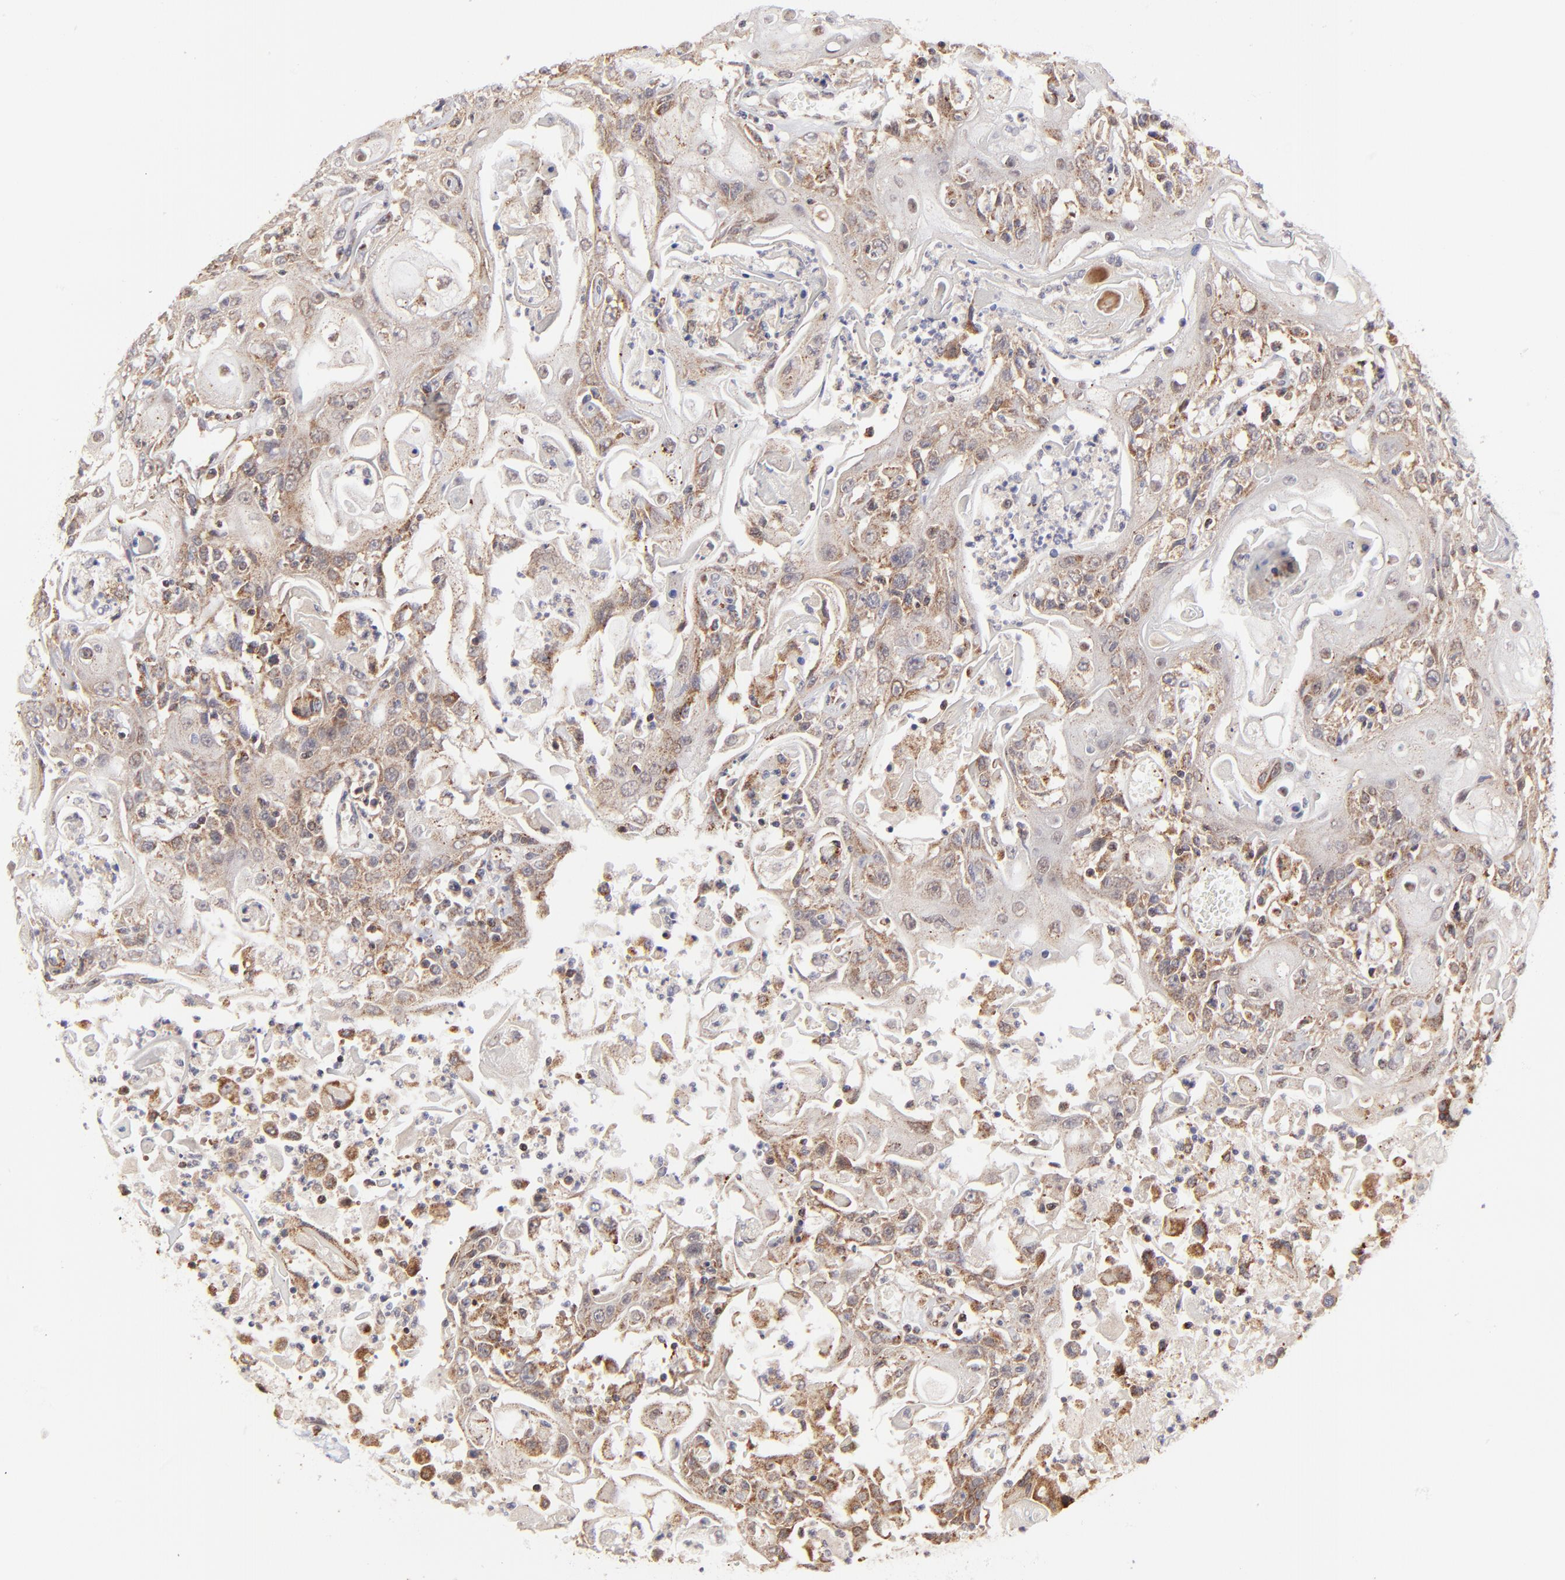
{"staining": {"intensity": "weak", "quantity": "25%-75%", "location": "cytoplasmic/membranous"}, "tissue": "head and neck cancer", "cell_type": "Tumor cells", "image_type": "cancer", "snomed": [{"axis": "morphology", "description": "Squamous cell carcinoma, NOS"}, {"axis": "topography", "description": "Oral tissue"}, {"axis": "topography", "description": "Head-Neck"}], "caption": "Head and neck cancer stained with DAB immunohistochemistry (IHC) exhibits low levels of weak cytoplasmic/membranous staining in approximately 25%-75% of tumor cells.", "gene": "MAP2K7", "patient": {"sex": "female", "age": 76}}